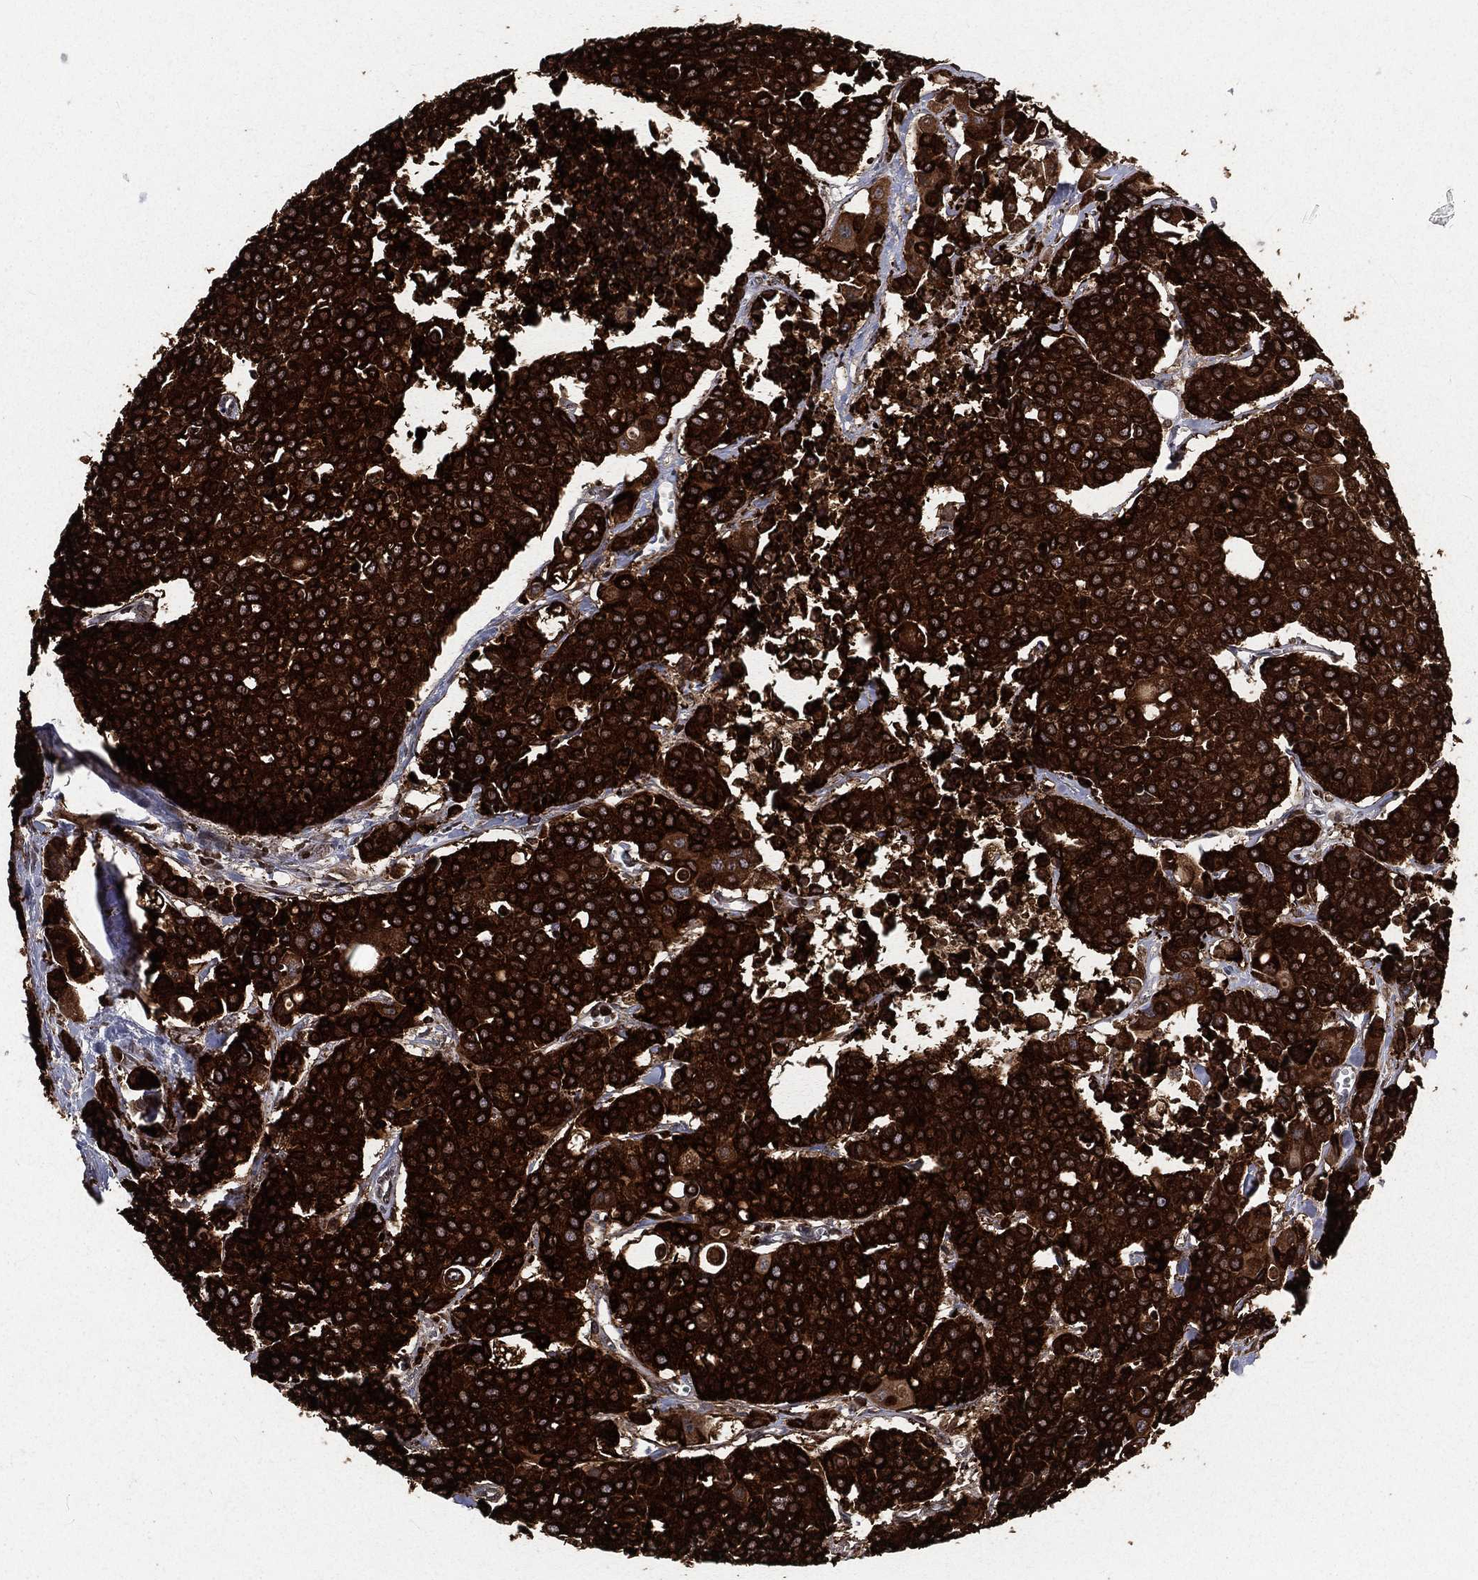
{"staining": {"intensity": "strong", "quantity": ">75%", "location": "cytoplasmic/membranous,nuclear"}, "tissue": "carcinoid", "cell_type": "Tumor cells", "image_type": "cancer", "snomed": [{"axis": "morphology", "description": "Carcinoid, malignant, NOS"}, {"axis": "topography", "description": "Colon"}], "caption": "Immunohistochemical staining of human carcinoid (malignant) demonstrates strong cytoplasmic/membranous and nuclear protein staining in about >75% of tumor cells.", "gene": "LBR", "patient": {"sex": "male", "age": 81}}